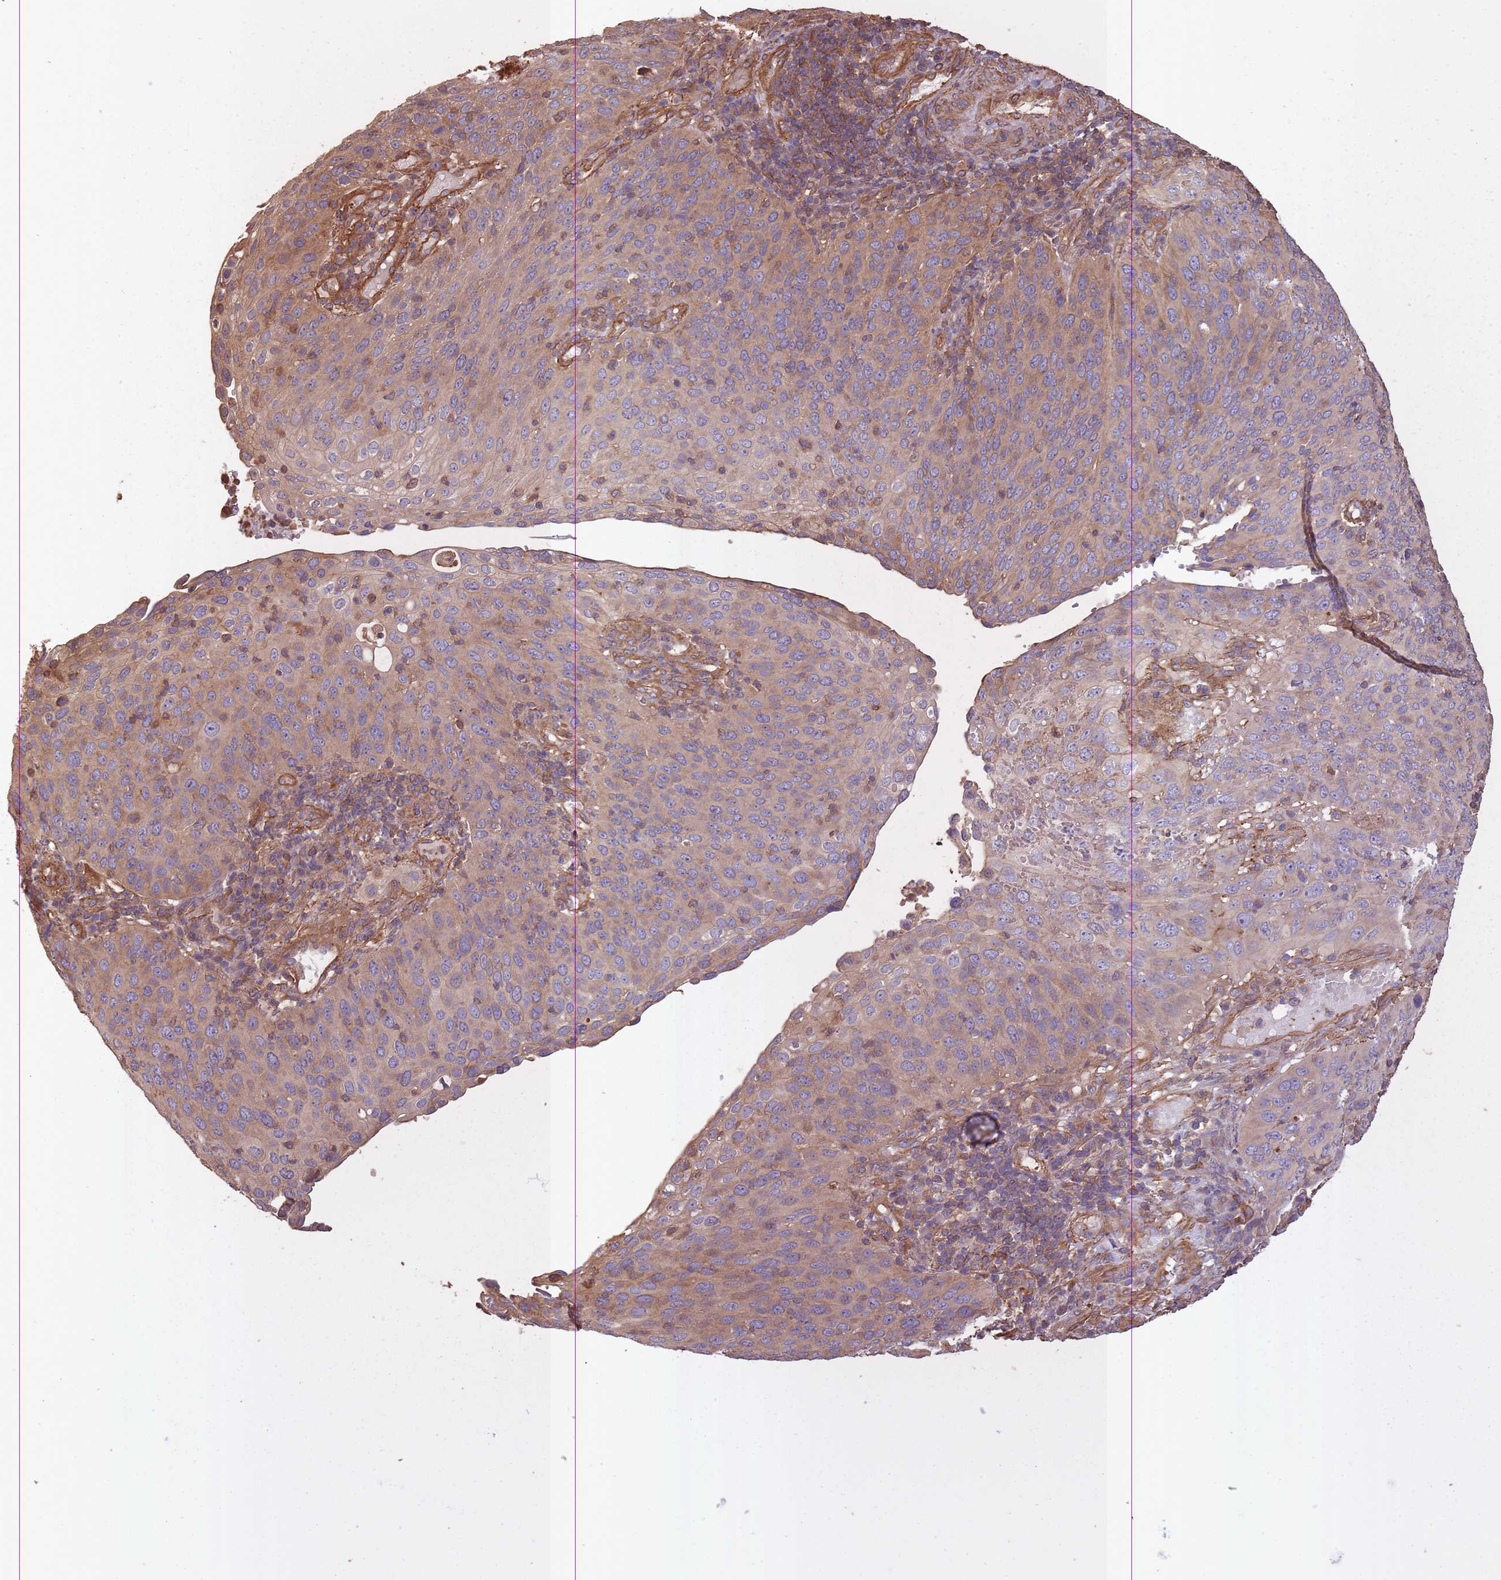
{"staining": {"intensity": "moderate", "quantity": ">75%", "location": "cytoplasmic/membranous"}, "tissue": "cervical cancer", "cell_type": "Tumor cells", "image_type": "cancer", "snomed": [{"axis": "morphology", "description": "Squamous cell carcinoma, NOS"}, {"axis": "topography", "description": "Cervix"}], "caption": "An immunohistochemistry image of neoplastic tissue is shown. Protein staining in brown shows moderate cytoplasmic/membranous positivity in cervical squamous cell carcinoma within tumor cells.", "gene": "ARMH3", "patient": {"sex": "female", "age": 36}}